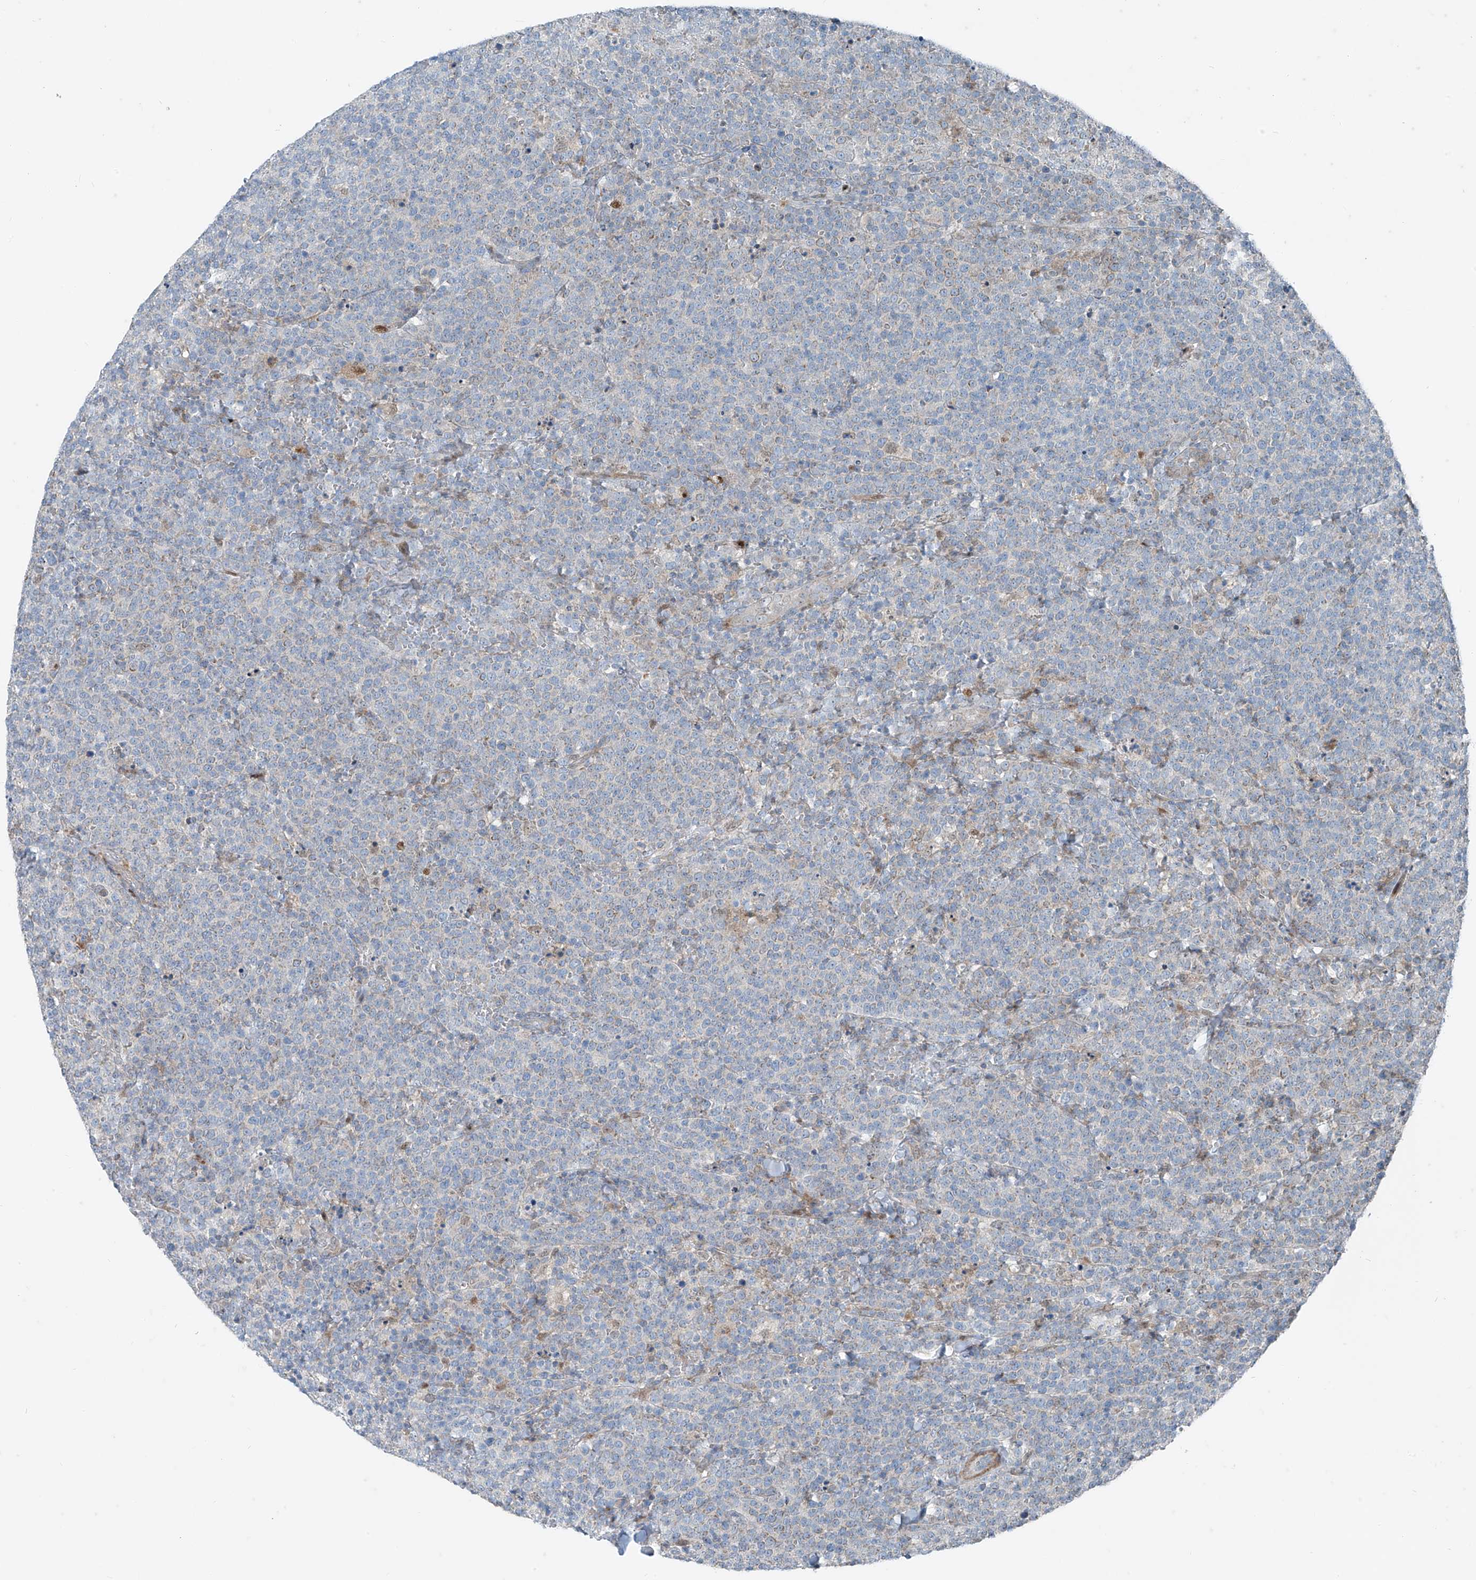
{"staining": {"intensity": "negative", "quantity": "none", "location": "none"}, "tissue": "lymphoma", "cell_type": "Tumor cells", "image_type": "cancer", "snomed": [{"axis": "morphology", "description": "Malignant lymphoma, non-Hodgkin's type, High grade"}, {"axis": "topography", "description": "Lymph node"}], "caption": "High-grade malignant lymphoma, non-Hodgkin's type was stained to show a protein in brown. There is no significant expression in tumor cells.", "gene": "PPCS", "patient": {"sex": "male", "age": 61}}